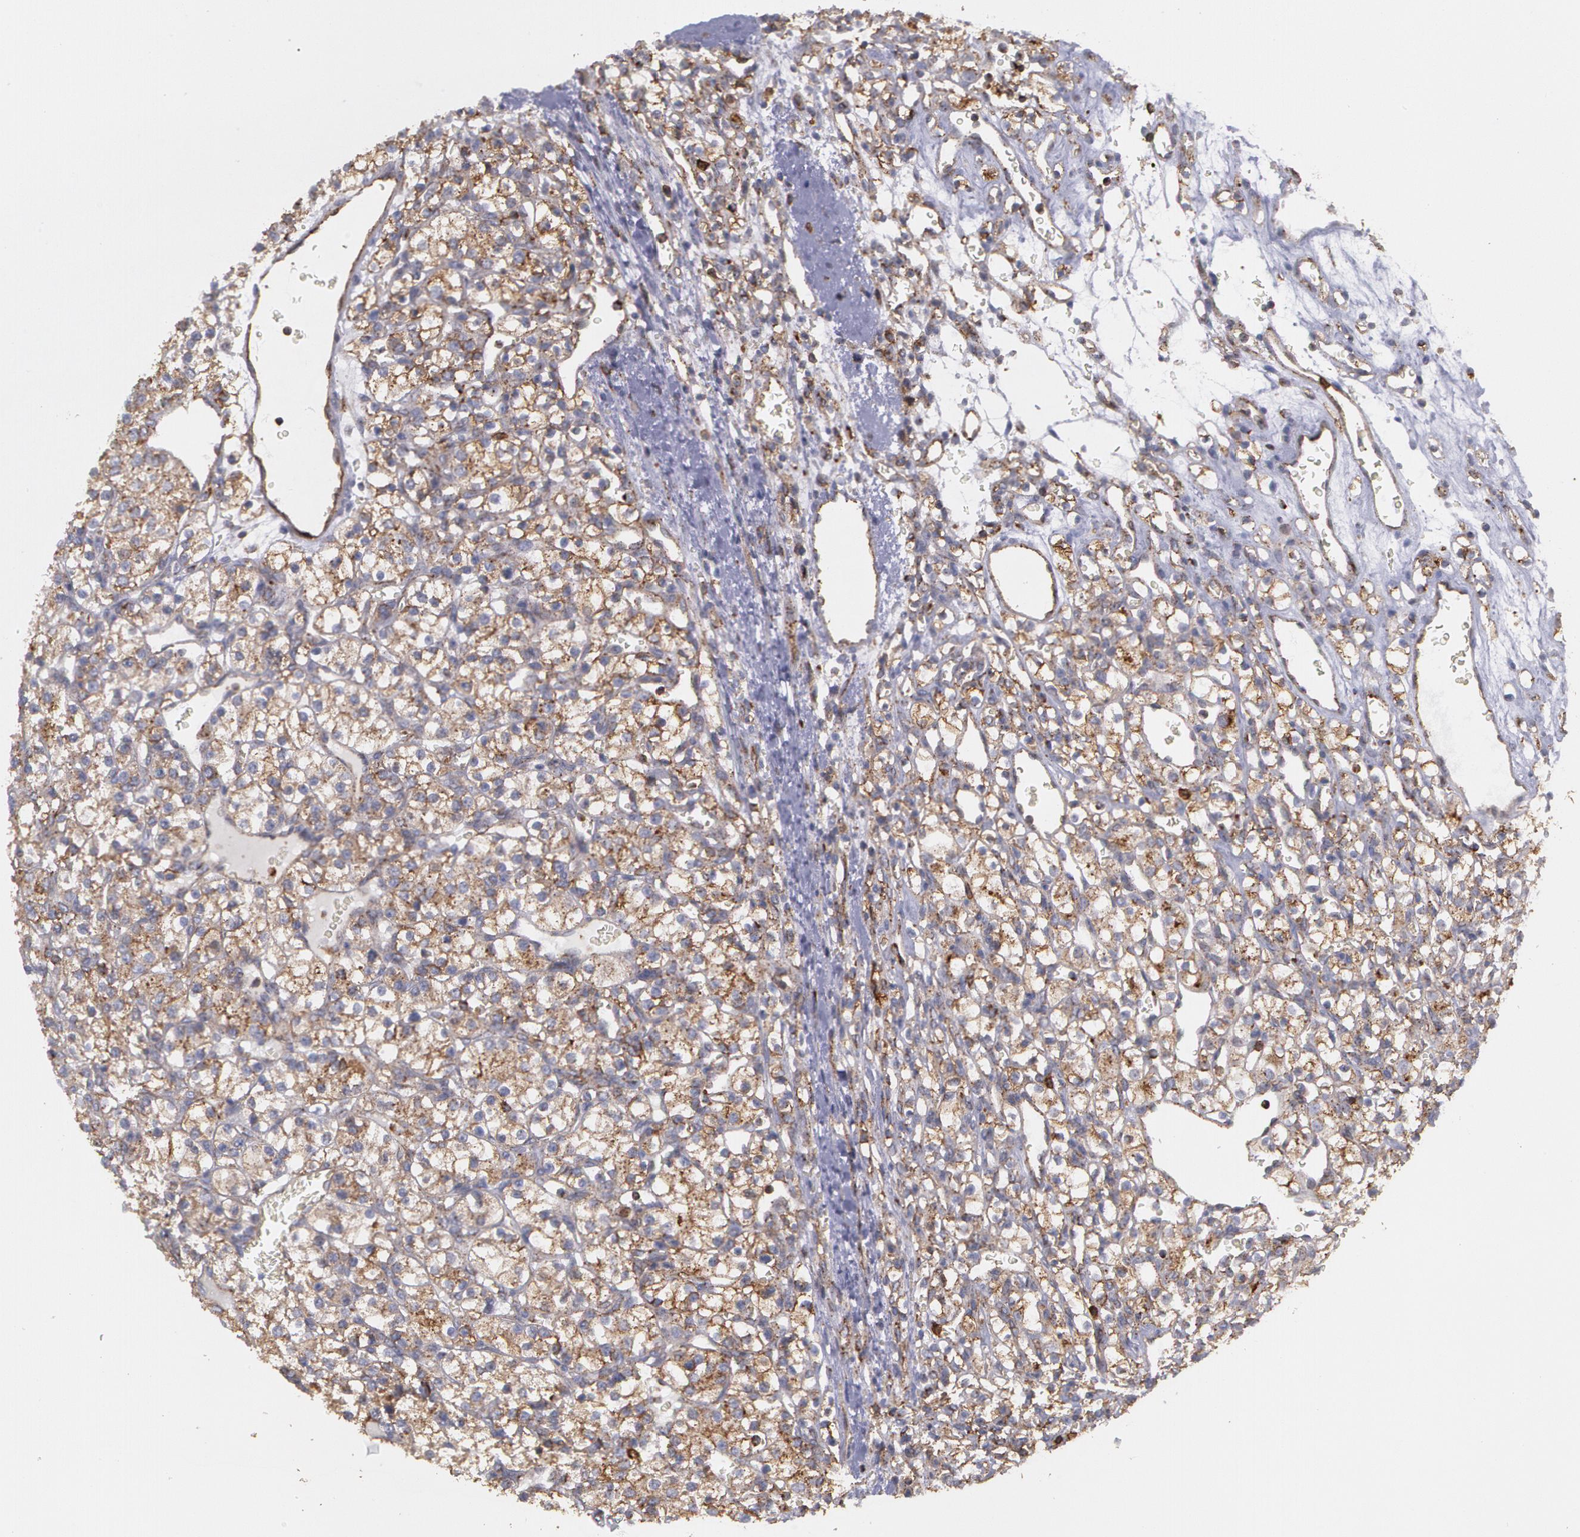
{"staining": {"intensity": "moderate", "quantity": ">75%", "location": "cytoplasmic/membranous"}, "tissue": "renal cancer", "cell_type": "Tumor cells", "image_type": "cancer", "snomed": [{"axis": "morphology", "description": "Adenocarcinoma, NOS"}, {"axis": "topography", "description": "Kidney"}], "caption": "The image shows immunohistochemical staining of renal adenocarcinoma. There is moderate cytoplasmic/membranous positivity is seen in about >75% of tumor cells.", "gene": "FLOT2", "patient": {"sex": "female", "age": 62}}